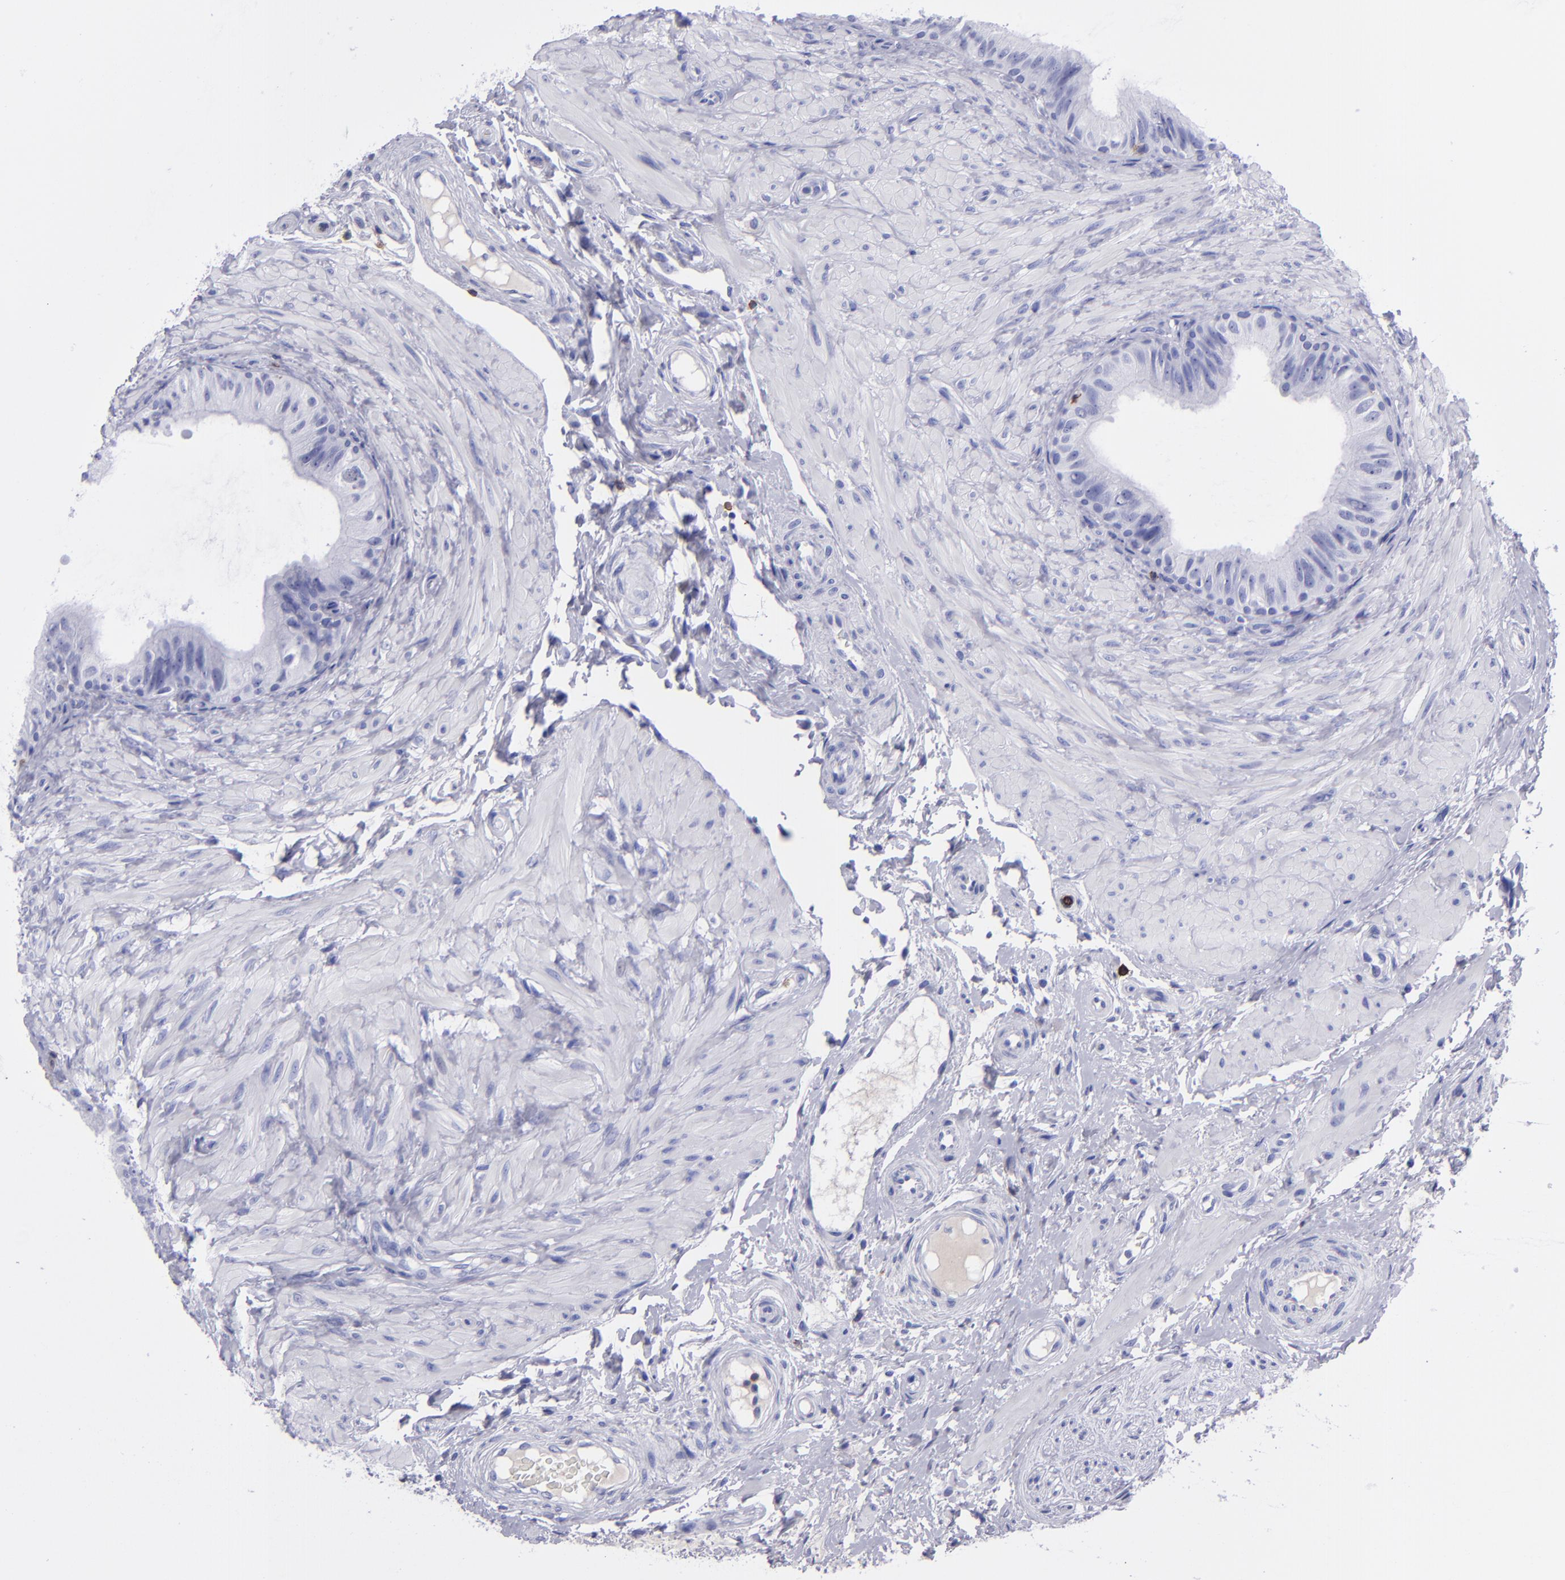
{"staining": {"intensity": "negative", "quantity": "none", "location": "none"}, "tissue": "epididymis", "cell_type": "Glandular cells", "image_type": "normal", "snomed": [{"axis": "morphology", "description": "Normal tissue, NOS"}, {"axis": "topography", "description": "Epididymis"}], "caption": "An image of human epididymis is negative for staining in glandular cells. (IHC, brightfield microscopy, high magnification).", "gene": "CD6", "patient": {"sex": "male", "age": 68}}